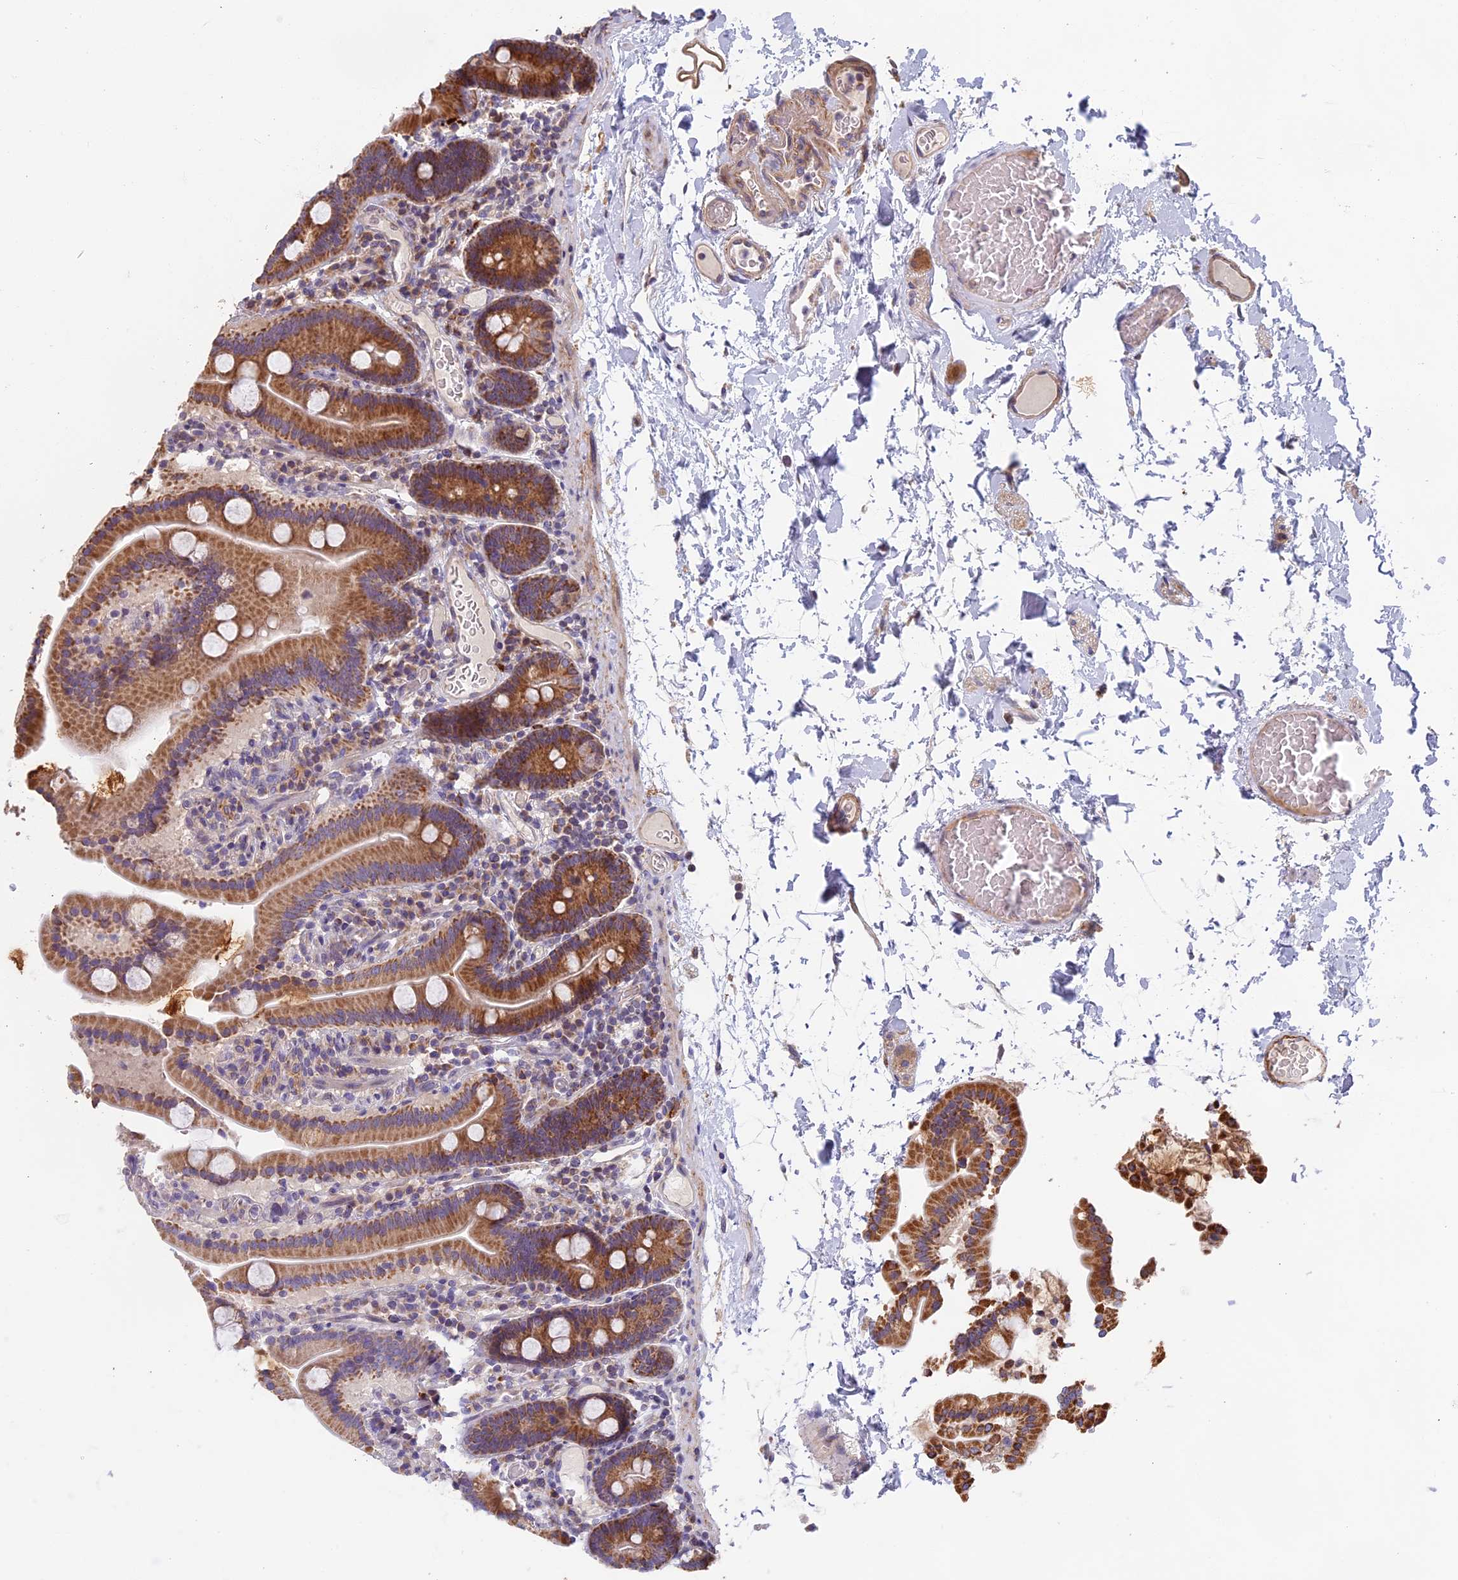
{"staining": {"intensity": "strong", "quantity": ">75%", "location": "cytoplasmic/membranous"}, "tissue": "duodenum", "cell_type": "Glandular cells", "image_type": "normal", "snomed": [{"axis": "morphology", "description": "Normal tissue, NOS"}, {"axis": "topography", "description": "Duodenum"}], "caption": "Brown immunohistochemical staining in benign human duodenum displays strong cytoplasmic/membranous staining in approximately >75% of glandular cells. Nuclei are stained in blue.", "gene": "EDAR", "patient": {"sex": "male", "age": 55}}